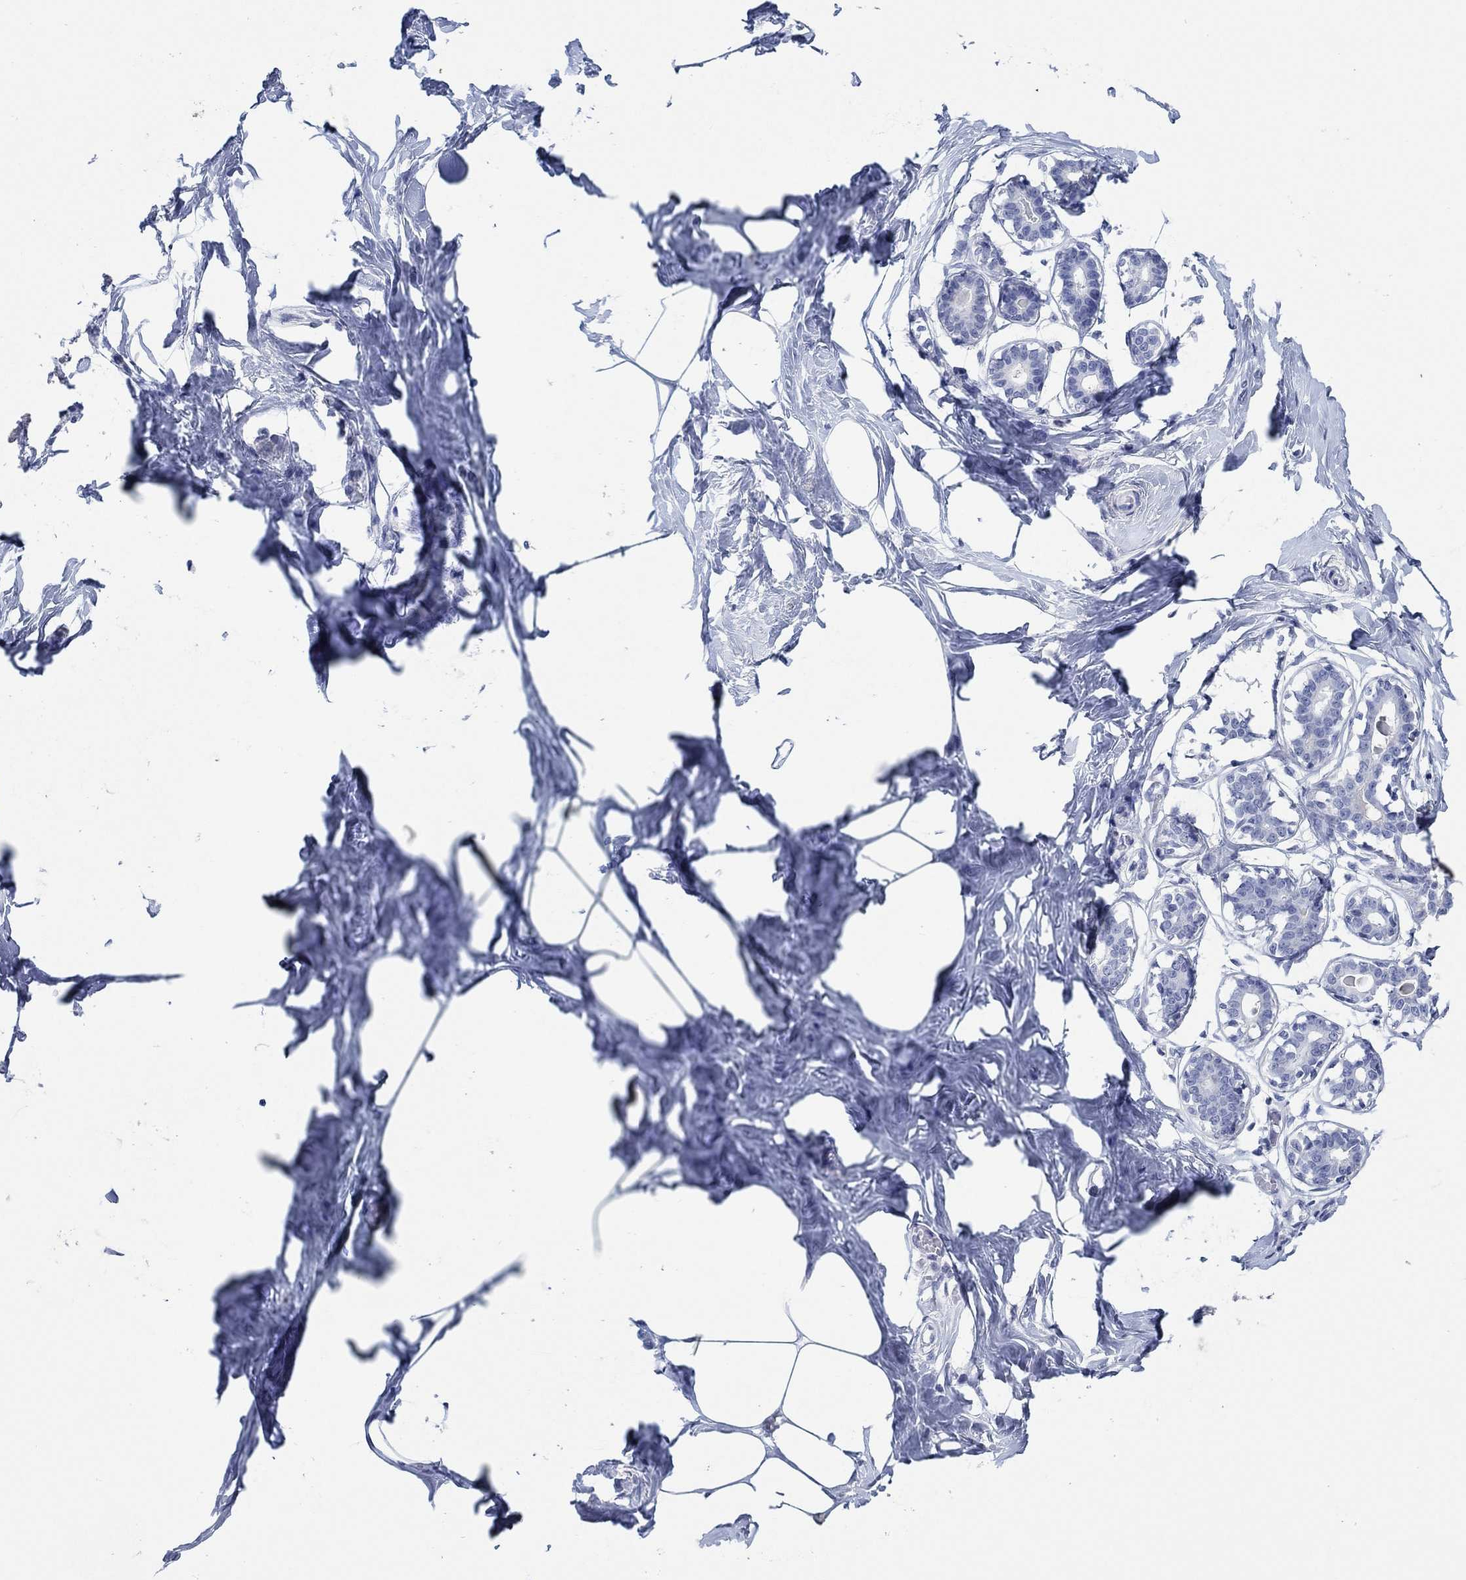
{"staining": {"intensity": "negative", "quantity": "none", "location": "none"}, "tissue": "breast", "cell_type": "Adipocytes", "image_type": "normal", "snomed": [{"axis": "morphology", "description": "Normal tissue, NOS"}, {"axis": "morphology", "description": "Lobular carcinoma, in situ"}, {"axis": "topography", "description": "Breast"}], "caption": "Immunohistochemical staining of unremarkable human breast reveals no significant expression in adipocytes.", "gene": "POU5F1", "patient": {"sex": "female", "age": 35}}